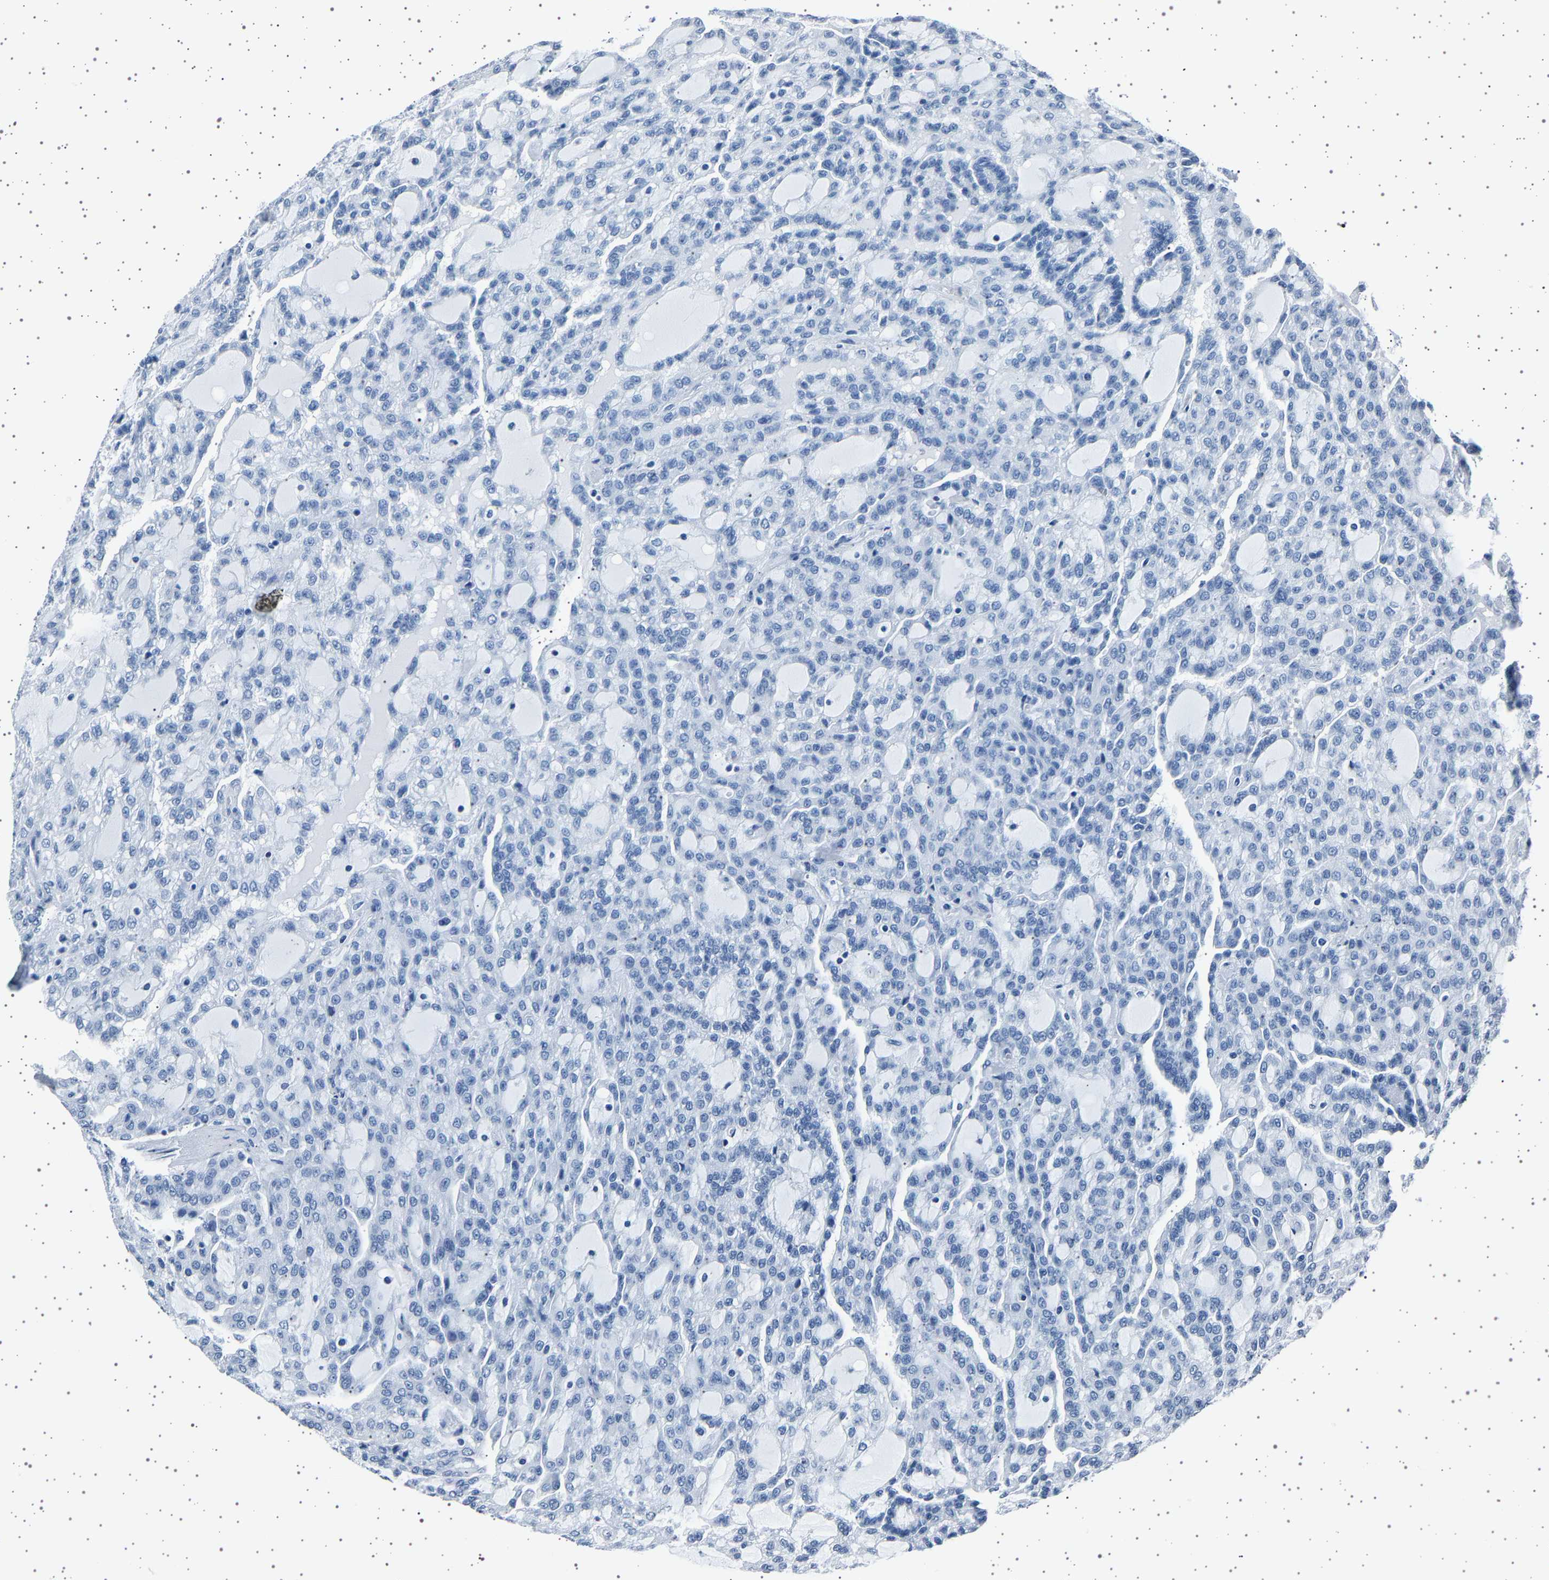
{"staining": {"intensity": "negative", "quantity": "none", "location": "none"}, "tissue": "renal cancer", "cell_type": "Tumor cells", "image_type": "cancer", "snomed": [{"axis": "morphology", "description": "Adenocarcinoma, NOS"}, {"axis": "topography", "description": "Kidney"}], "caption": "IHC histopathology image of neoplastic tissue: human renal cancer (adenocarcinoma) stained with DAB shows no significant protein staining in tumor cells. (DAB (3,3'-diaminobenzidine) IHC, high magnification).", "gene": "TFF3", "patient": {"sex": "male", "age": 63}}